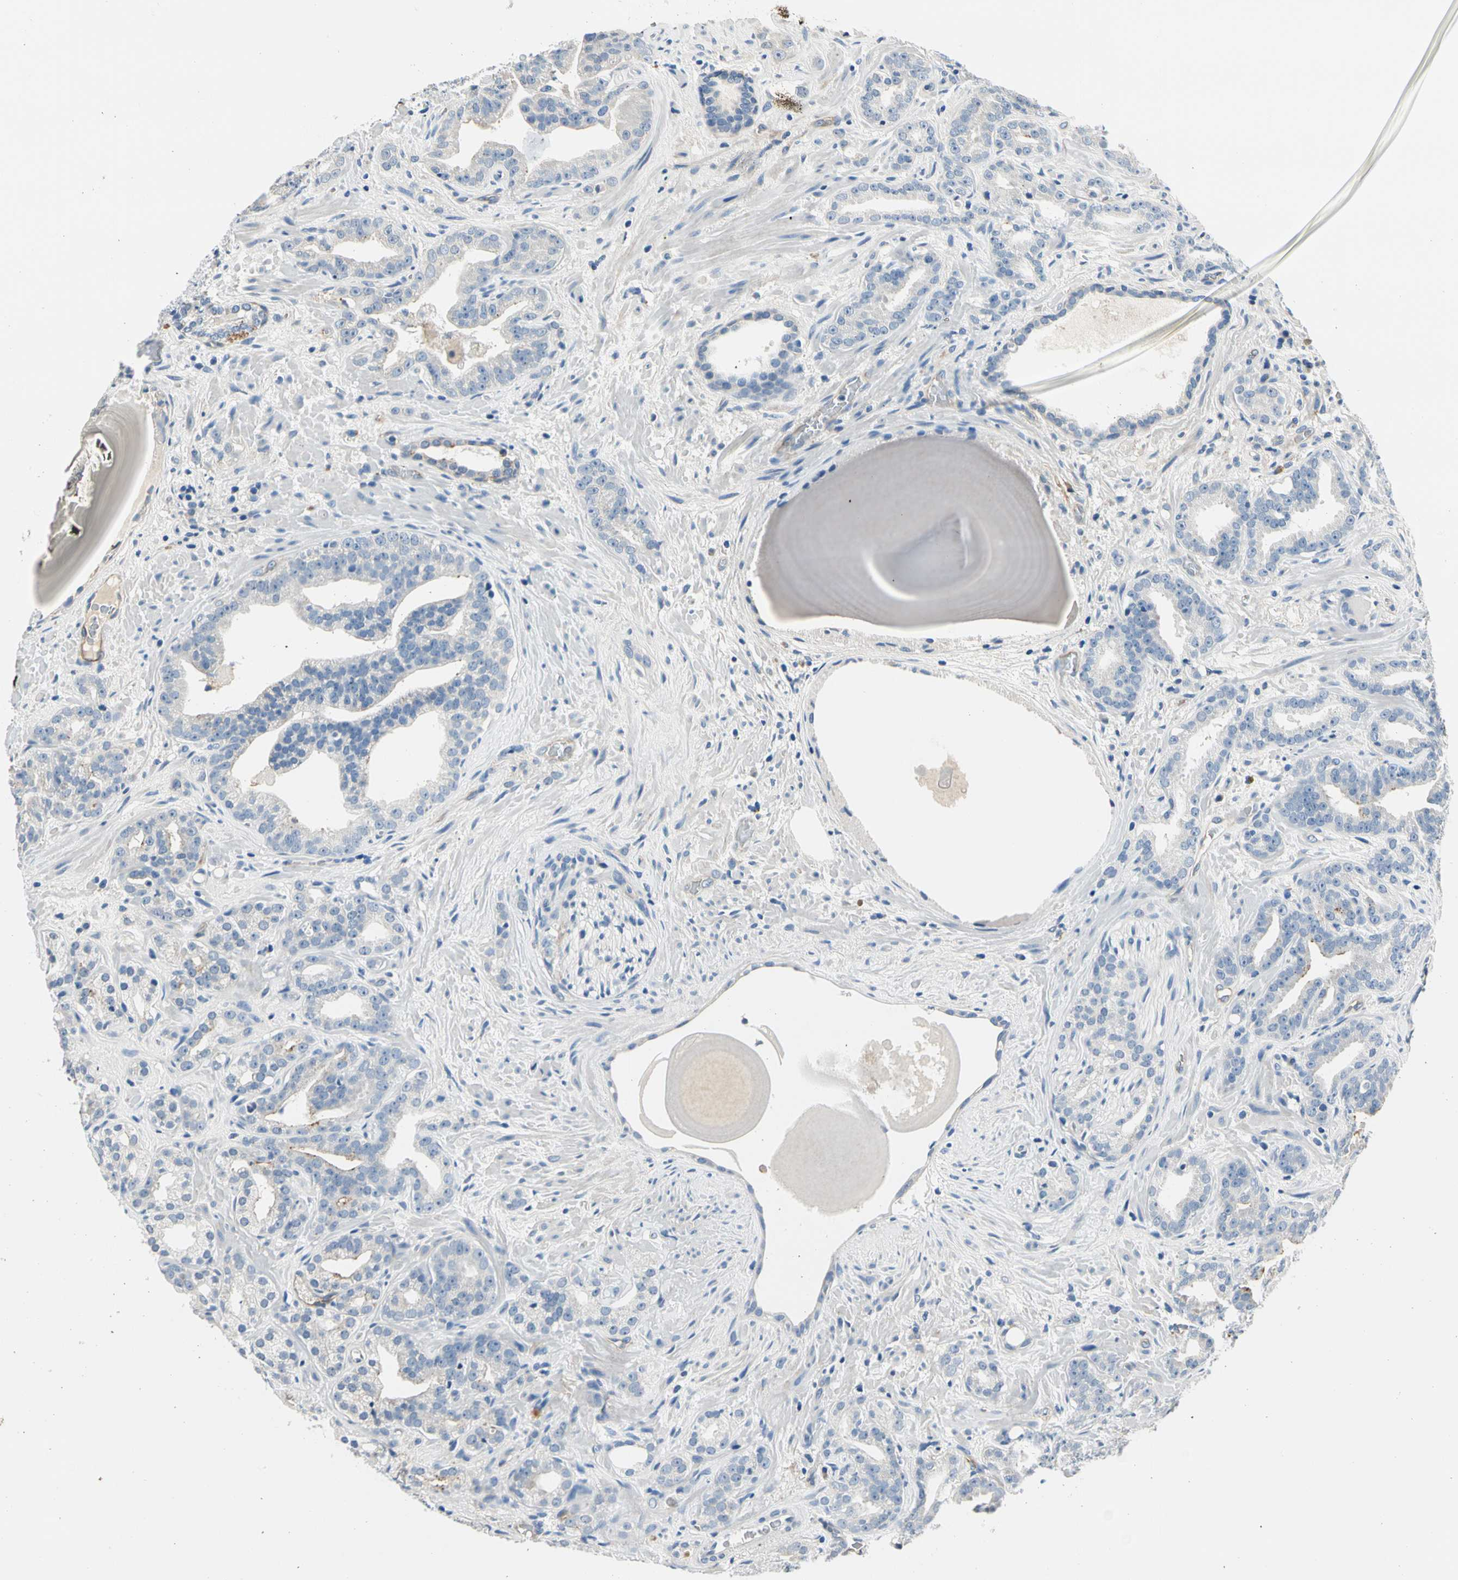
{"staining": {"intensity": "negative", "quantity": "none", "location": "none"}, "tissue": "prostate cancer", "cell_type": "Tumor cells", "image_type": "cancer", "snomed": [{"axis": "morphology", "description": "Adenocarcinoma, Low grade"}, {"axis": "topography", "description": "Prostate"}], "caption": "An image of human prostate cancer (low-grade adenocarcinoma) is negative for staining in tumor cells.", "gene": "TGFBR3", "patient": {"sex": "male", "age": 63}}